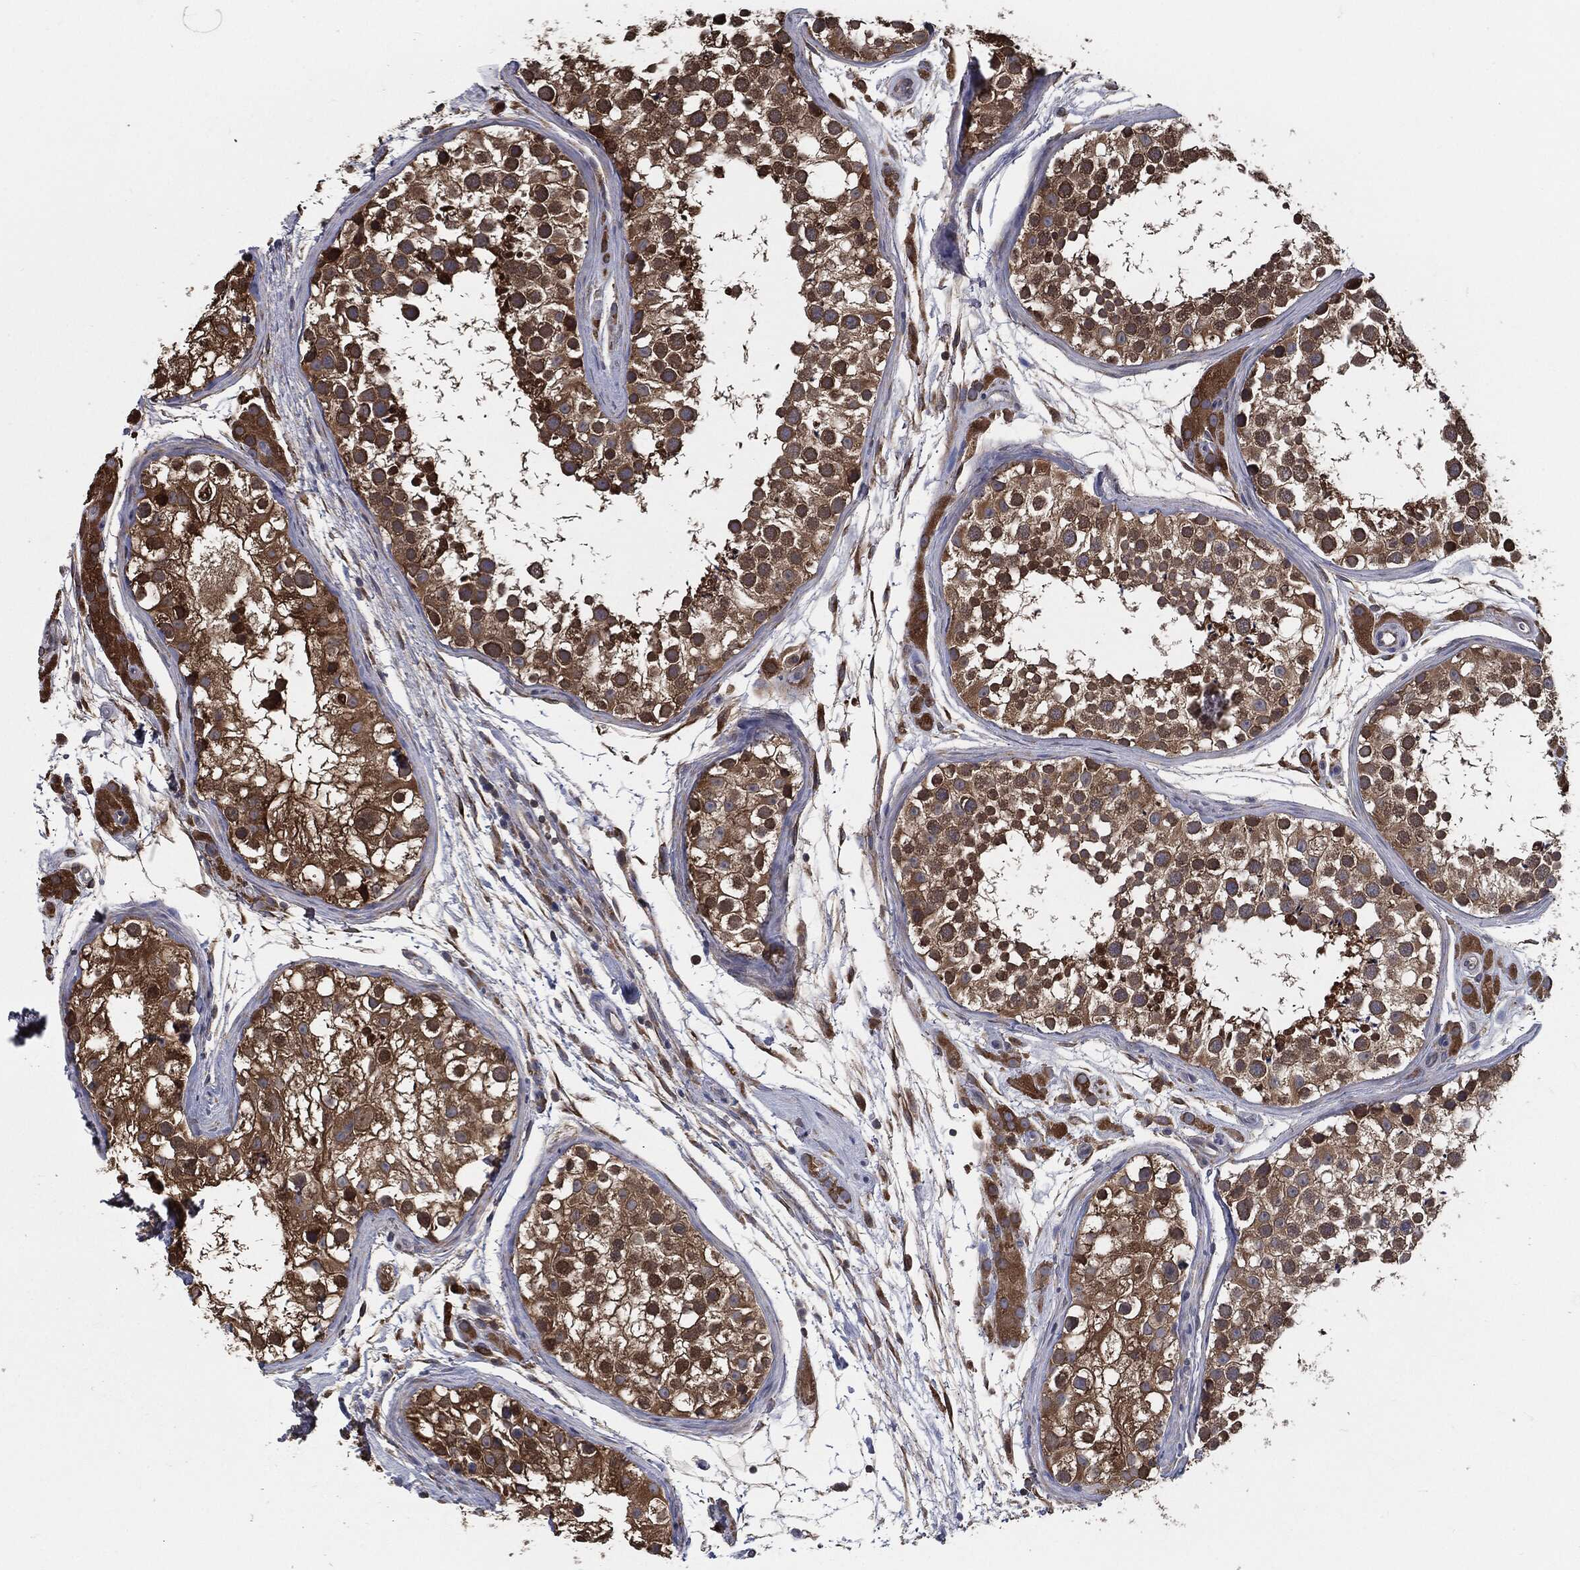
{"staining": {"intensity": "strong", "quantity": "25%-75%", "location": "cytoplasmic/membranous"}, "tissue": "testis", "cell_type": "Cells in seminiferous ducts", "image_type": "normal", "snomed": [{"axis": "morphology", "description": "Normal tissue, NOS"}, {"axis": "topography", "description": "Testis"}], "caption": "IHC (DAB) staining of normal testis displays strong cytoplasmic/membranous protein expression in about 25%-75% of cells in seminiferous ducts.", "gene": "PRDX4", "patient": {"sex": "male", "age": 31}}